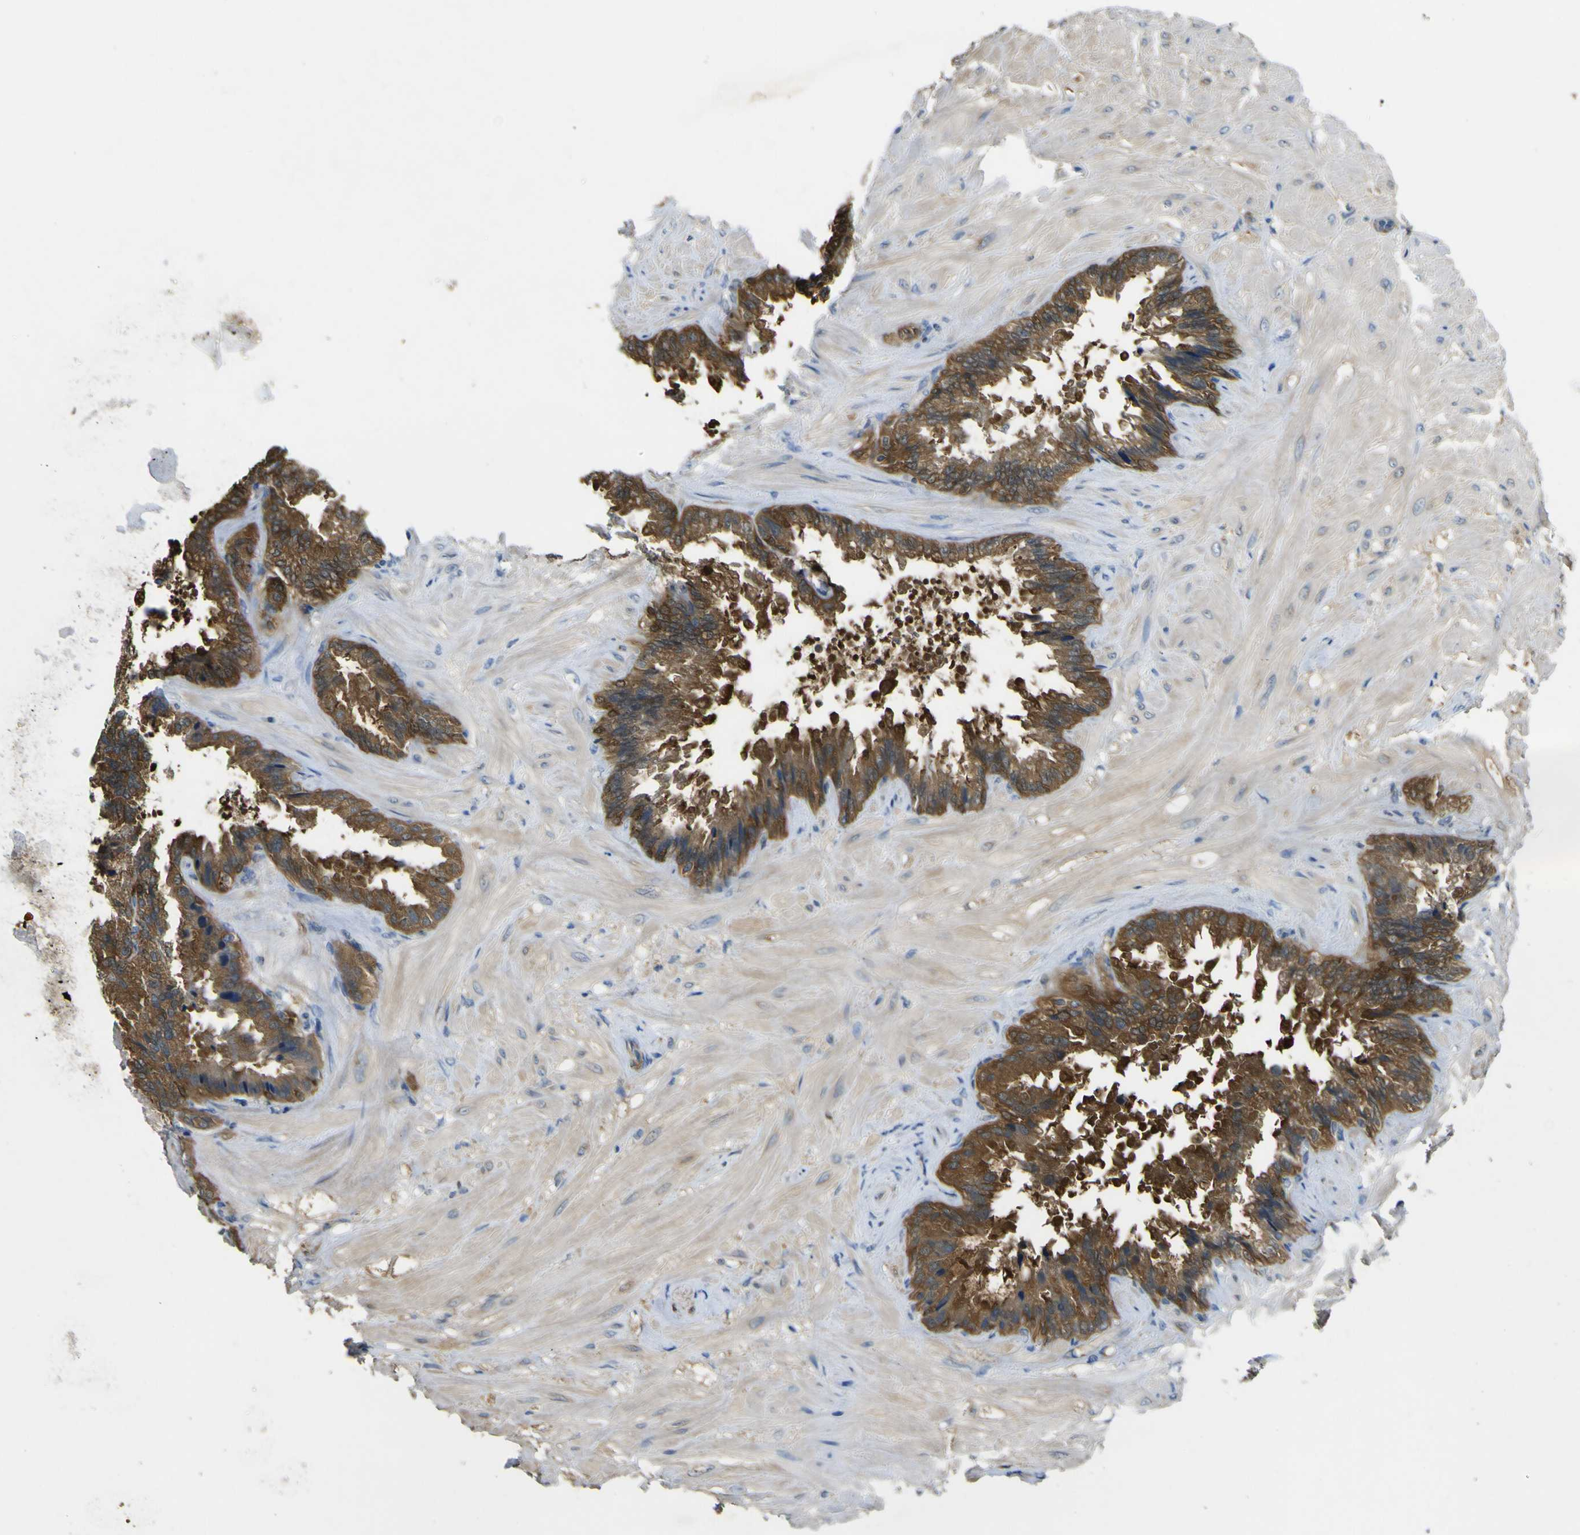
{"staining": {"intensity": "strong", "quantity": "25%-75%", "location": "cytoplasmic/membranous,nuclear"}, "tissue": "seminal vesicle", "cell_type": "Glandular cells", "image_type": "normal", "snomed": [{"axis": "morphology", "description": "Normal tissue, NOS"}, {"axis": "topography", "description": "Seminal veicle"}], "caption": "High-power microscopy captured an IHC micrograph of unremarkable seminal vesicle, revealing strong cytoplasmic/membranous,nuclear positivity in about 25%-75% of glandular cells.", "gene": "EML2", "patient": {"sex": "male", "age": 46}}